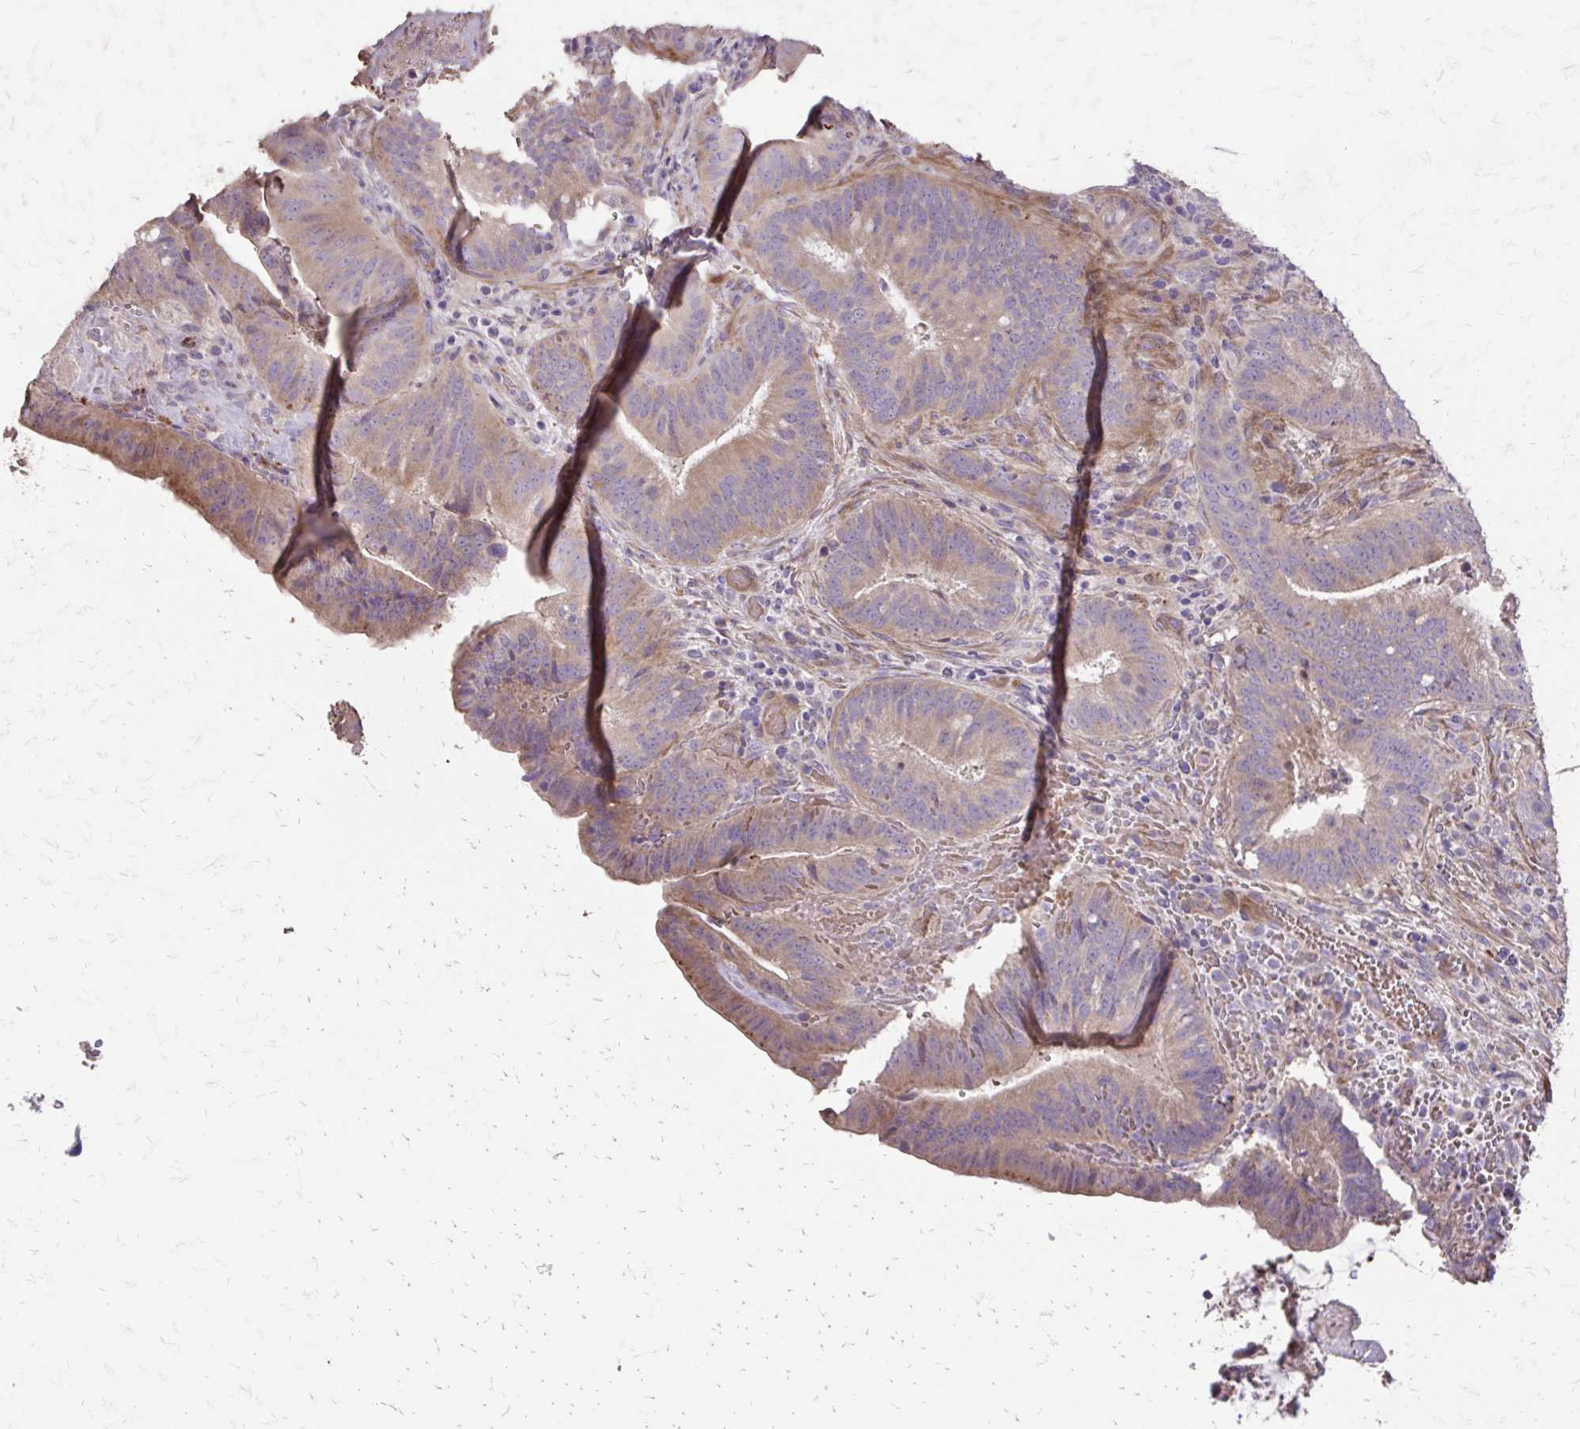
{"staining": {"intensity": "weak", "quantity": "25%-75%", "location": "cytoplasmic/membranous"}, "tissue": "colorectal cancer", "cell_type": "Tumor cells", "image_type": "cancer", "snomed": [{"axis": "morphology", "description": "Adenocarcinoma, NOS"}, {"axis": "topography", "description": "Colon"}], "caption": "The micrograph shows immunohistochemical staining of colorectal cancer (adenocarcinoma). There is weak cytoplasmic/membranous staining is identified in approximately 25%-75% of tumor cells.", "gene": "MYORG", "patient": {"sex": "female", "age": 43}}